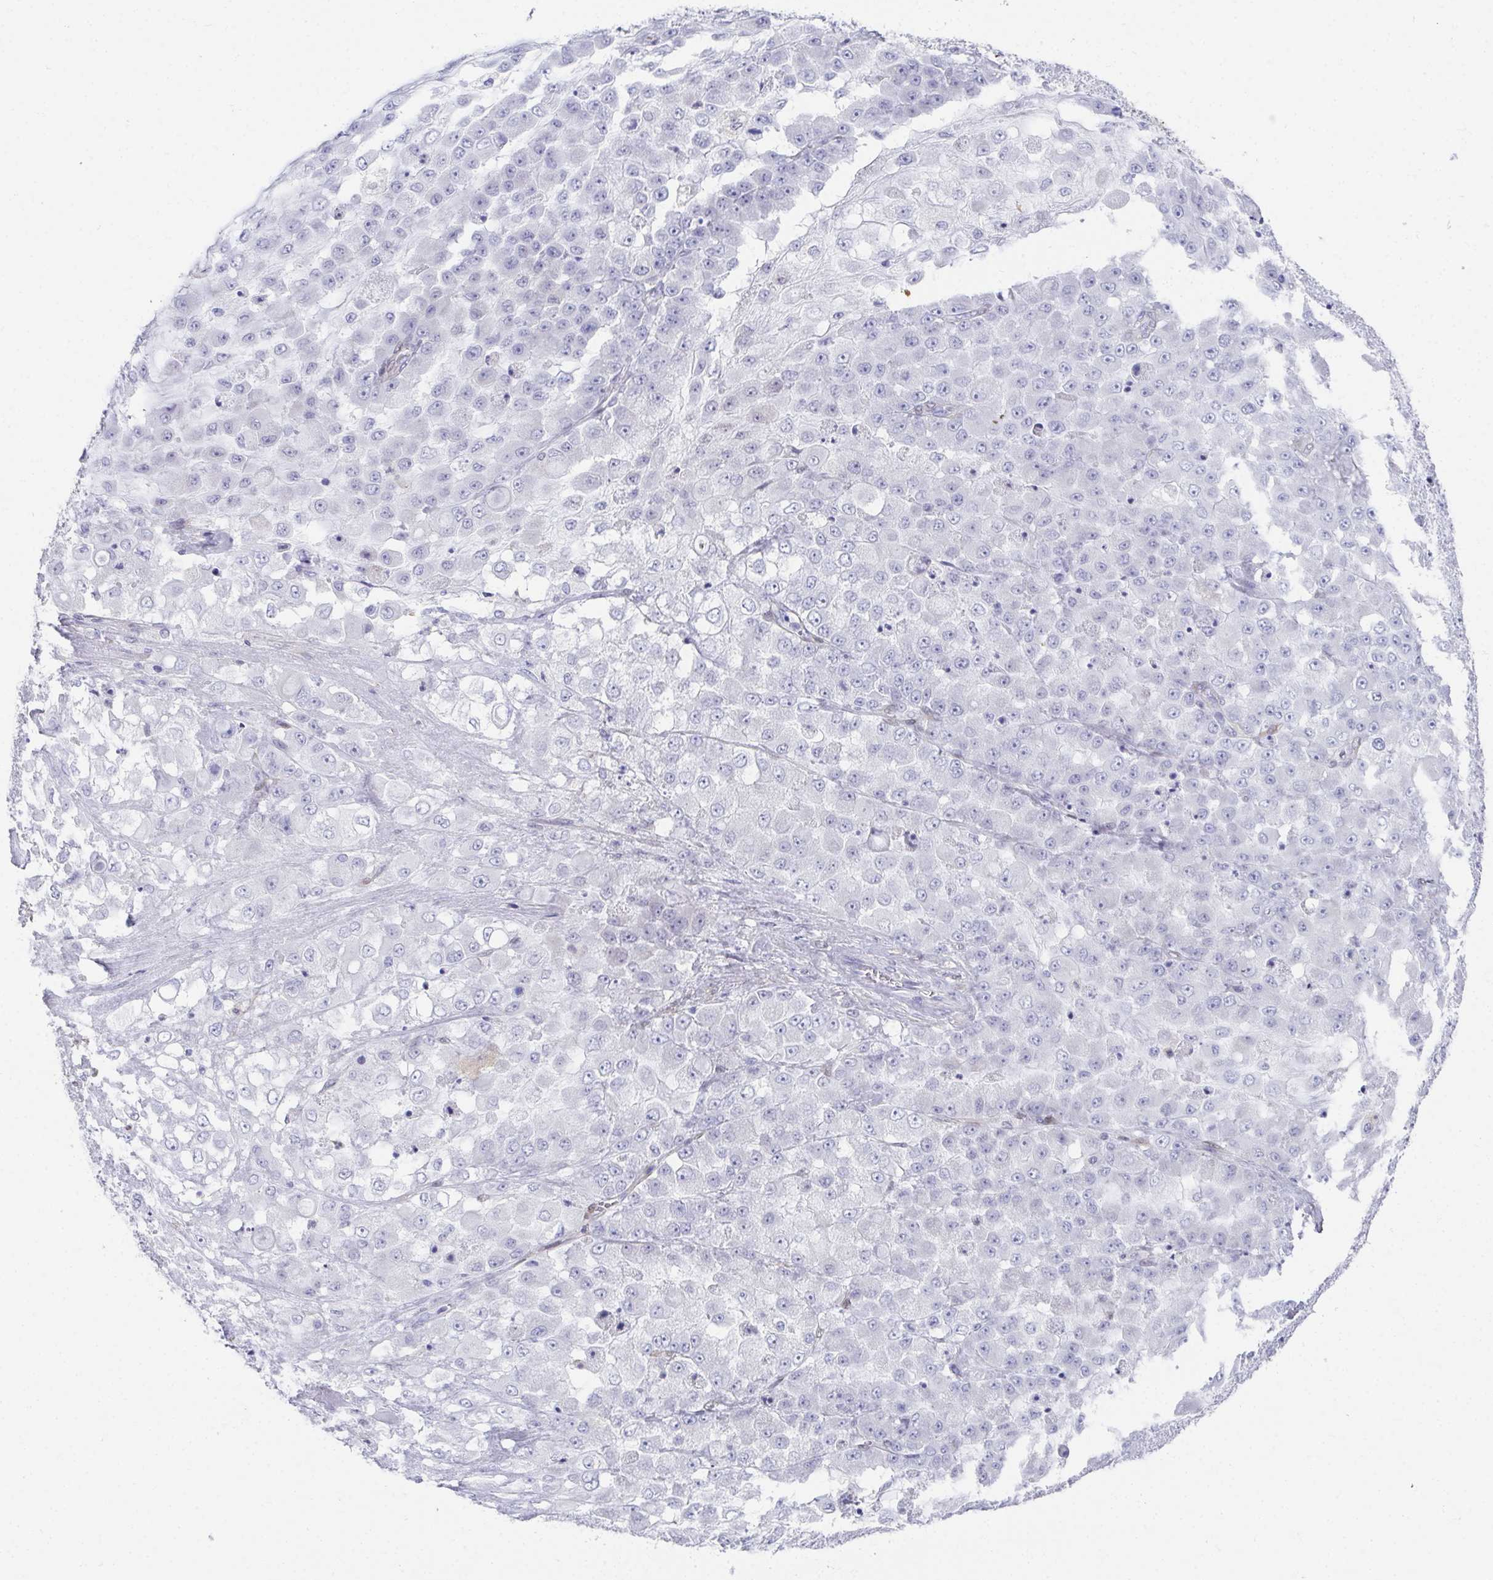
{"staining": {"intensity": "negative", "quantity": "none", "location": "none"}, "tissue": "stomach cancer", "cell_type": "Tumor cells", "image_type": "cancer", "snomed": [{"axis": "morphology", "description": "Adenocarcinoma, NOS"}, {"axis": "topography", "description": "Stomach"}], "caption": "Human adenocarcinoma (stomach) stained for a protein using immunohistochemistry shows no expression in tumor cells.", "gene": "RBP1", "patient": {"sex": "female", "age": 76}}